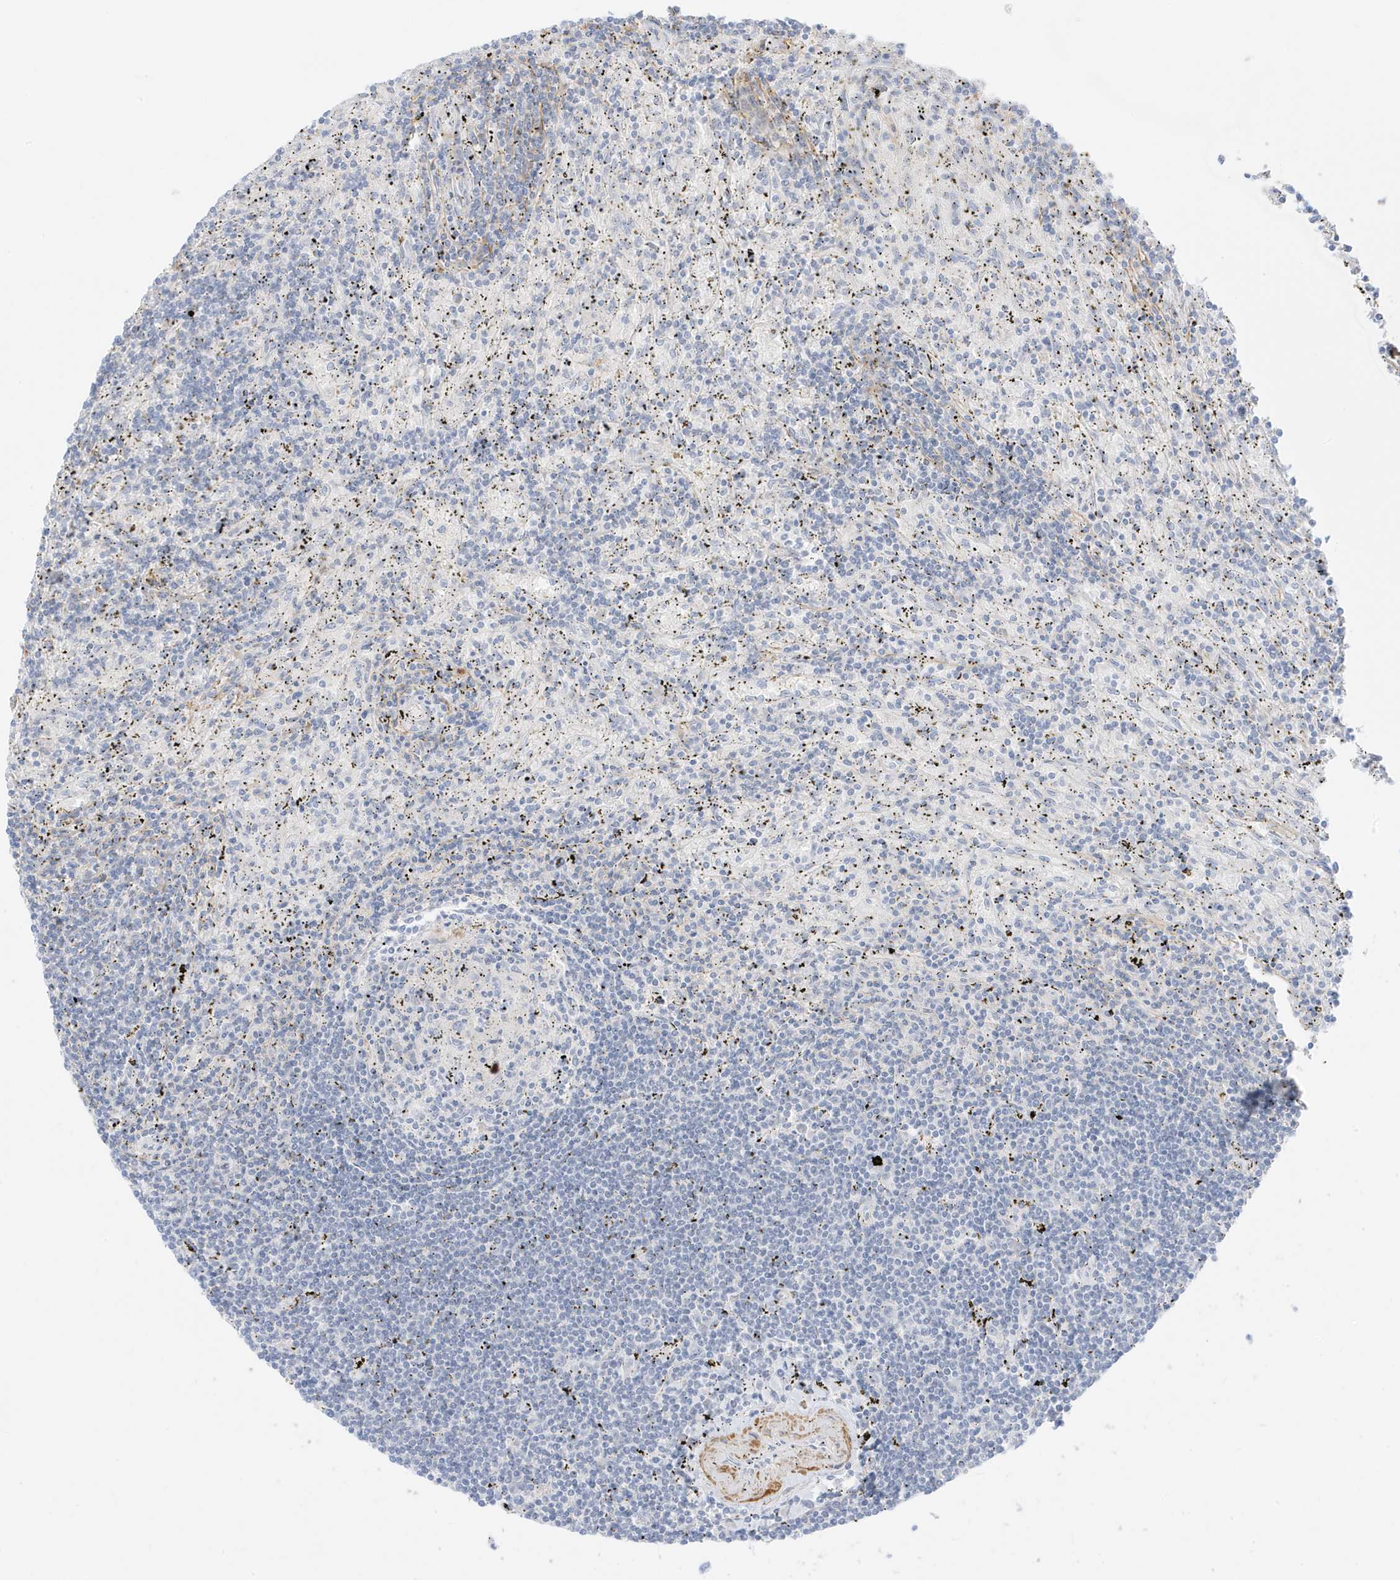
{"staining": {"intensity": "negative", "quantity": "none", "location": "none"}, "tissue": "lymphoma", "cell_type": "Tumor cells", "image_type": "cancer", "snomed": [{"axis": "morphology", "description": "Malignant lymphoma, non-Hodgkin's type, Low grade"}, {"axis": "topography", "description": "Spleen"}], "caption": "Protein analysis of lymphoma displays no significant staining in tumor cells. Brightfield microscopy of immunohistochemistry stained with DAB (brown) and hematoxylin (blue), captured at high magnification.", "gene": "SLC22A13", "patient": {"sex": "male", "age": 76}}